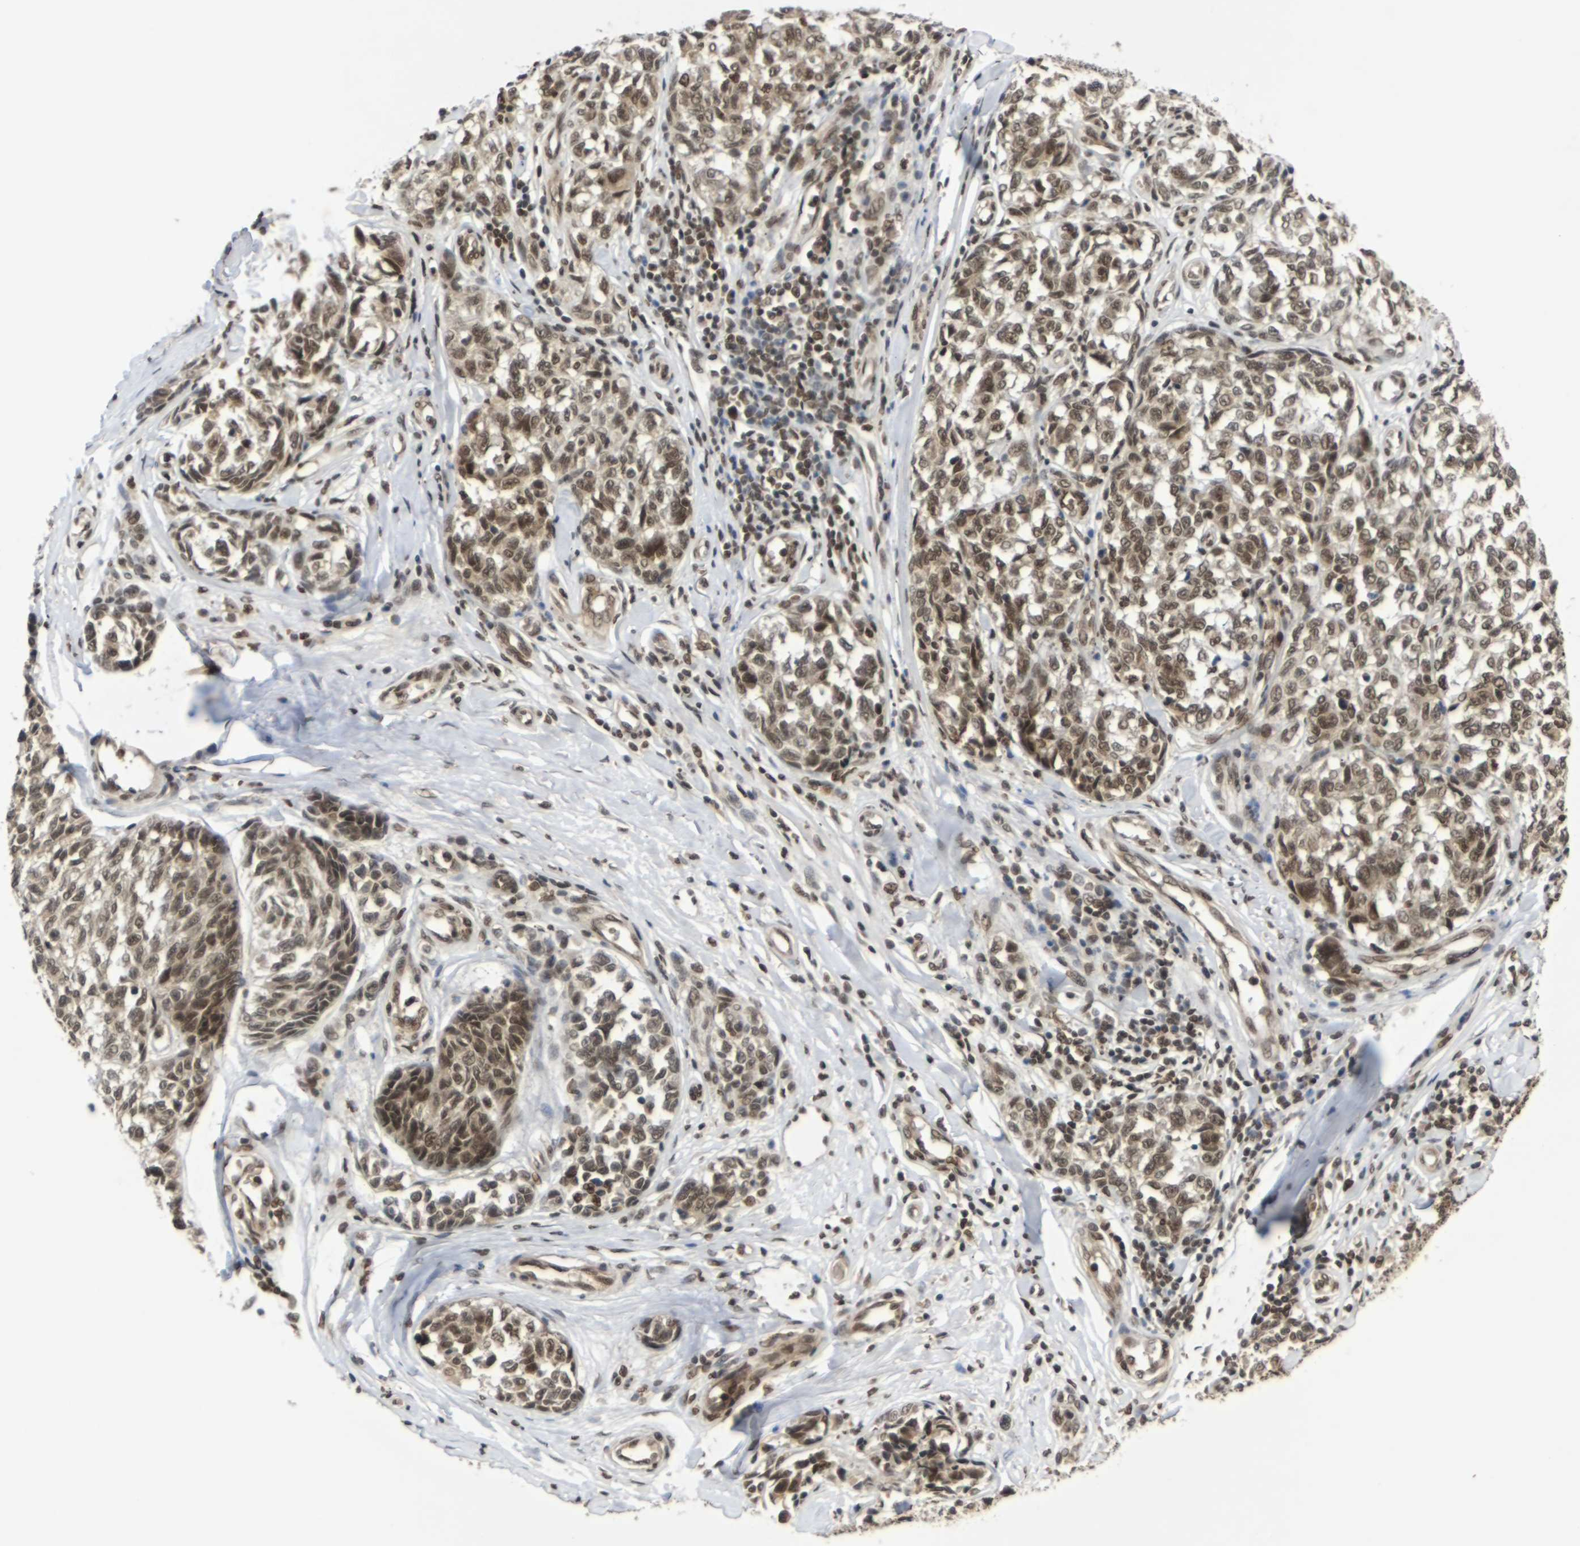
{"staining": {"intensity": "moderate", "quantity": ">75%", "location": "cytoplasmic/membranous,nuclear"}, "tissue": "melanoma", "cell_type": "Tumor cells", "image_type": "cancer", "snomed": [{"axis": "morphology", "description": "Malignant melanoma, NOS"}, {"axis": "topography", "description": "Skin"}], "caption": "Immunohistochemical staining of human melanoma exhibits medium levels of moderate cytoplasmic/membranous and nuclear staining in approximately >75% of tumor cells. The protein is shown in brown color, while the nuclei are stained blue.", "gene": "NELFA", "patient": {"sex": "female", "age": 64}}